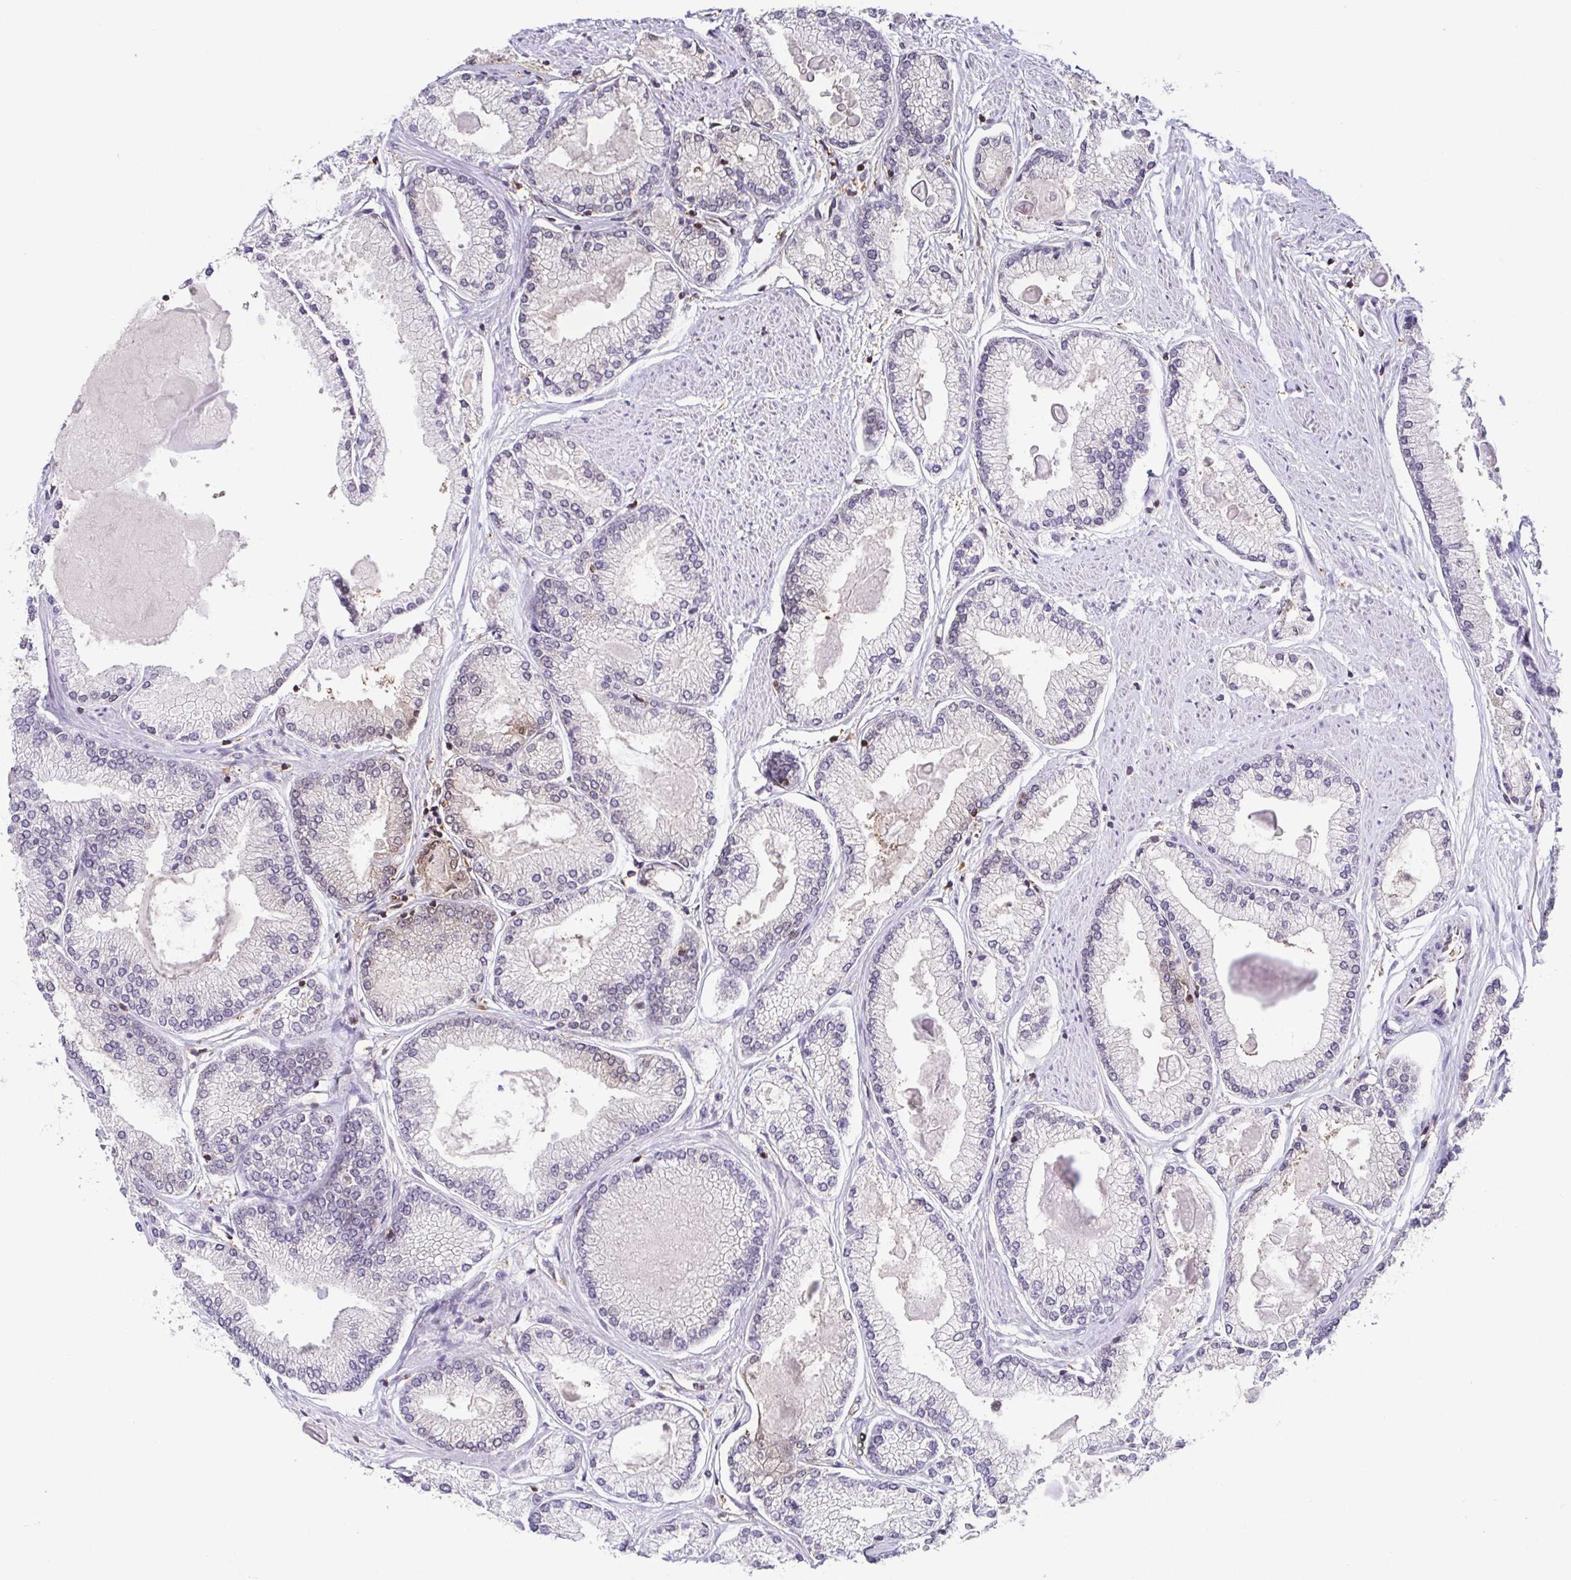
{"staining": {"intensity": "negative", "quantity": "none", "location": "none"}, "tissue": "prostate cancer", "cell_type": "Tumor cells", "image_type": "cancer", "snomed": [{"axis": "morphology", "description": "Adenocarcinoma, High grade"}, {"axis": "topography", "description": "Prostate"}], "caption": "Human prostate cancer (adenocarcinoma (high-grade)) stained for a protein using immunohistochemistry displays no expression in tumor cells.", "gene": "PSMB9", "patient": {"sex": "male", "age": 68}}